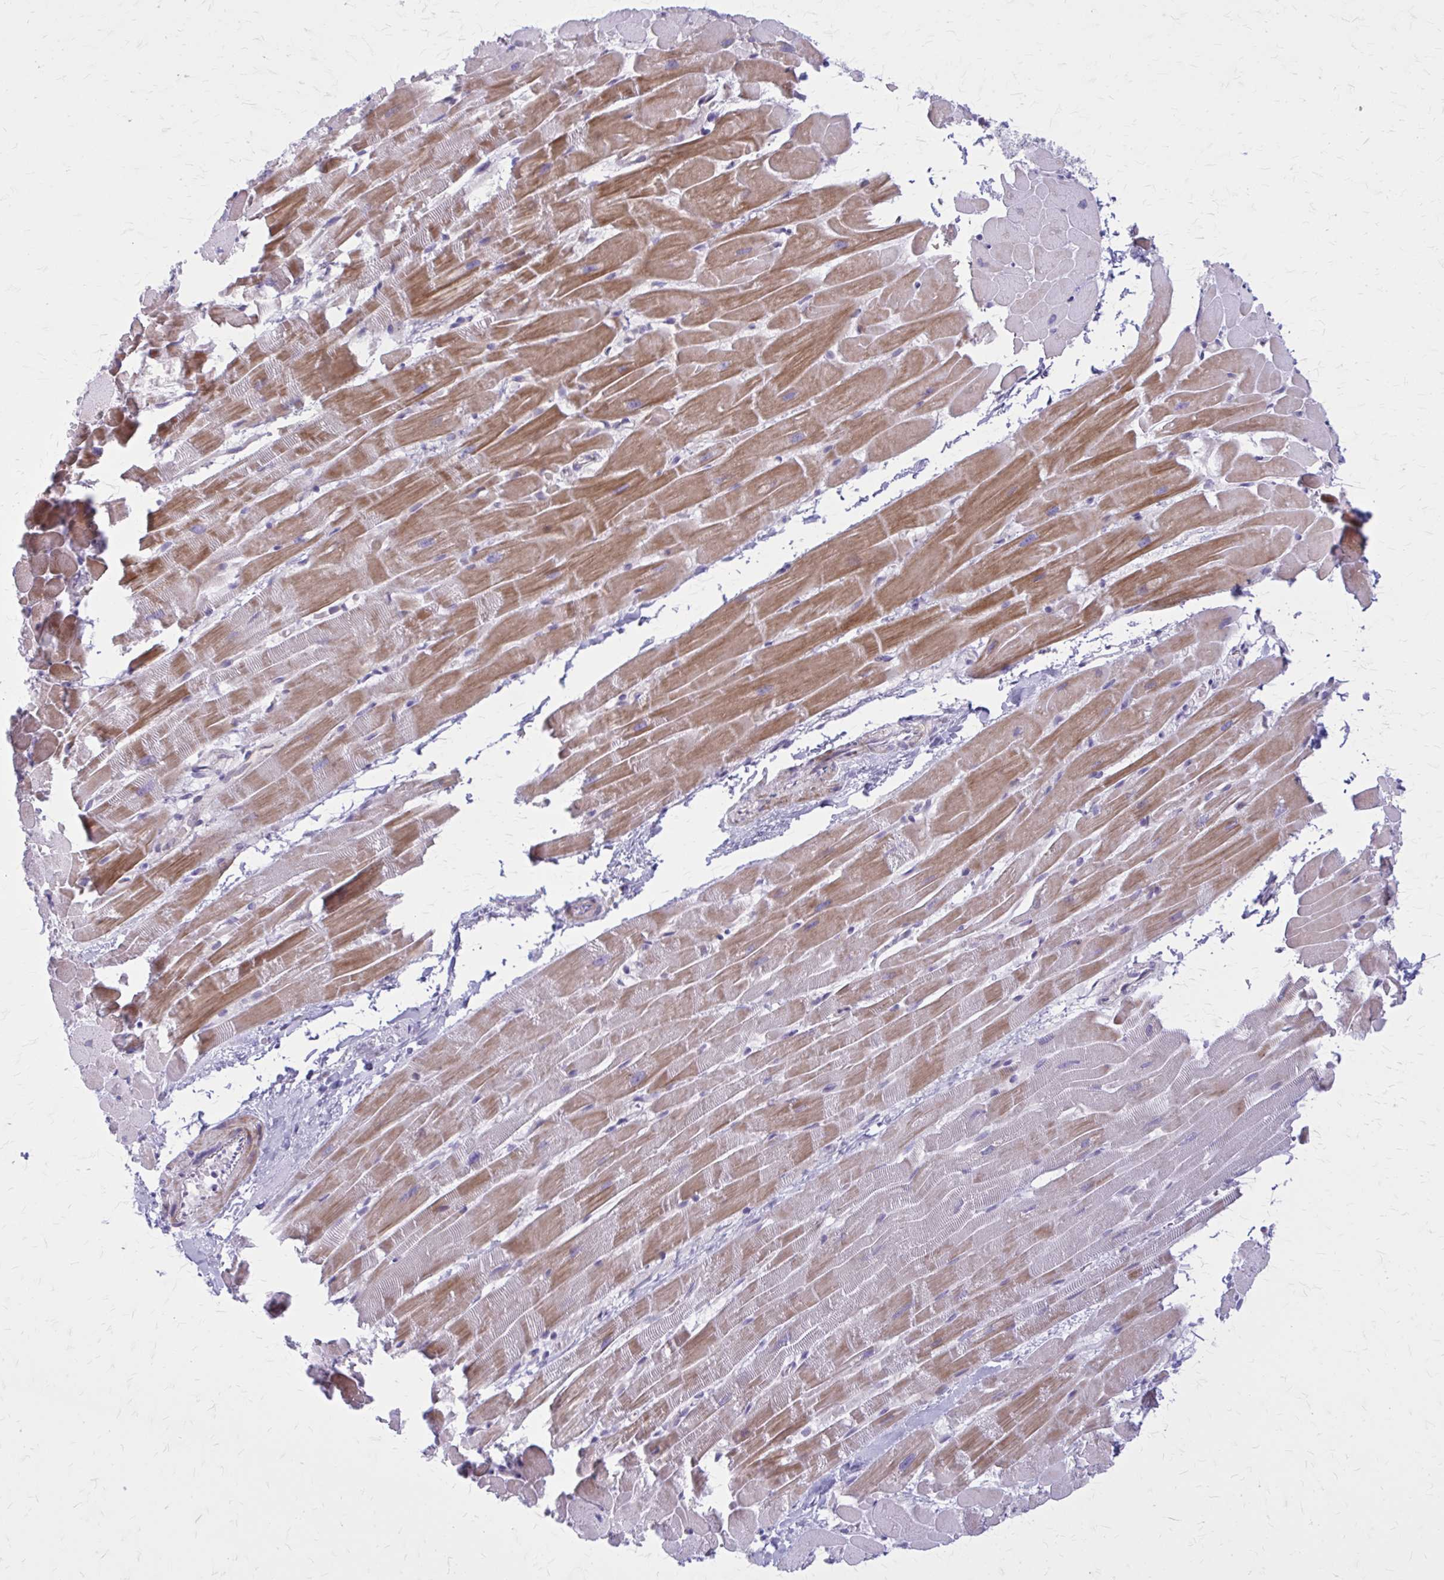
{"staining": {"intensity": "moderate", "quantity": ">75%", "location": "cytoplasmic/membranous"}, "tissue": "heart muscle", "cell_type": "Cardiomyocytes", "image_type": "normal", "snomed": [{"axis": "morphology", "description": "Normal tissue, NOS"}, {"axis": "topography", "description": "Heart"}], "caption": "Normal heart muscle was stained to show a protein in brown. There is medium levels of moderate cytoplasmic/membranous staining in about >75% of cardiomyocytes.", "gene": "PITPNM1", "patient": {"sex": "male", "age": 37}}